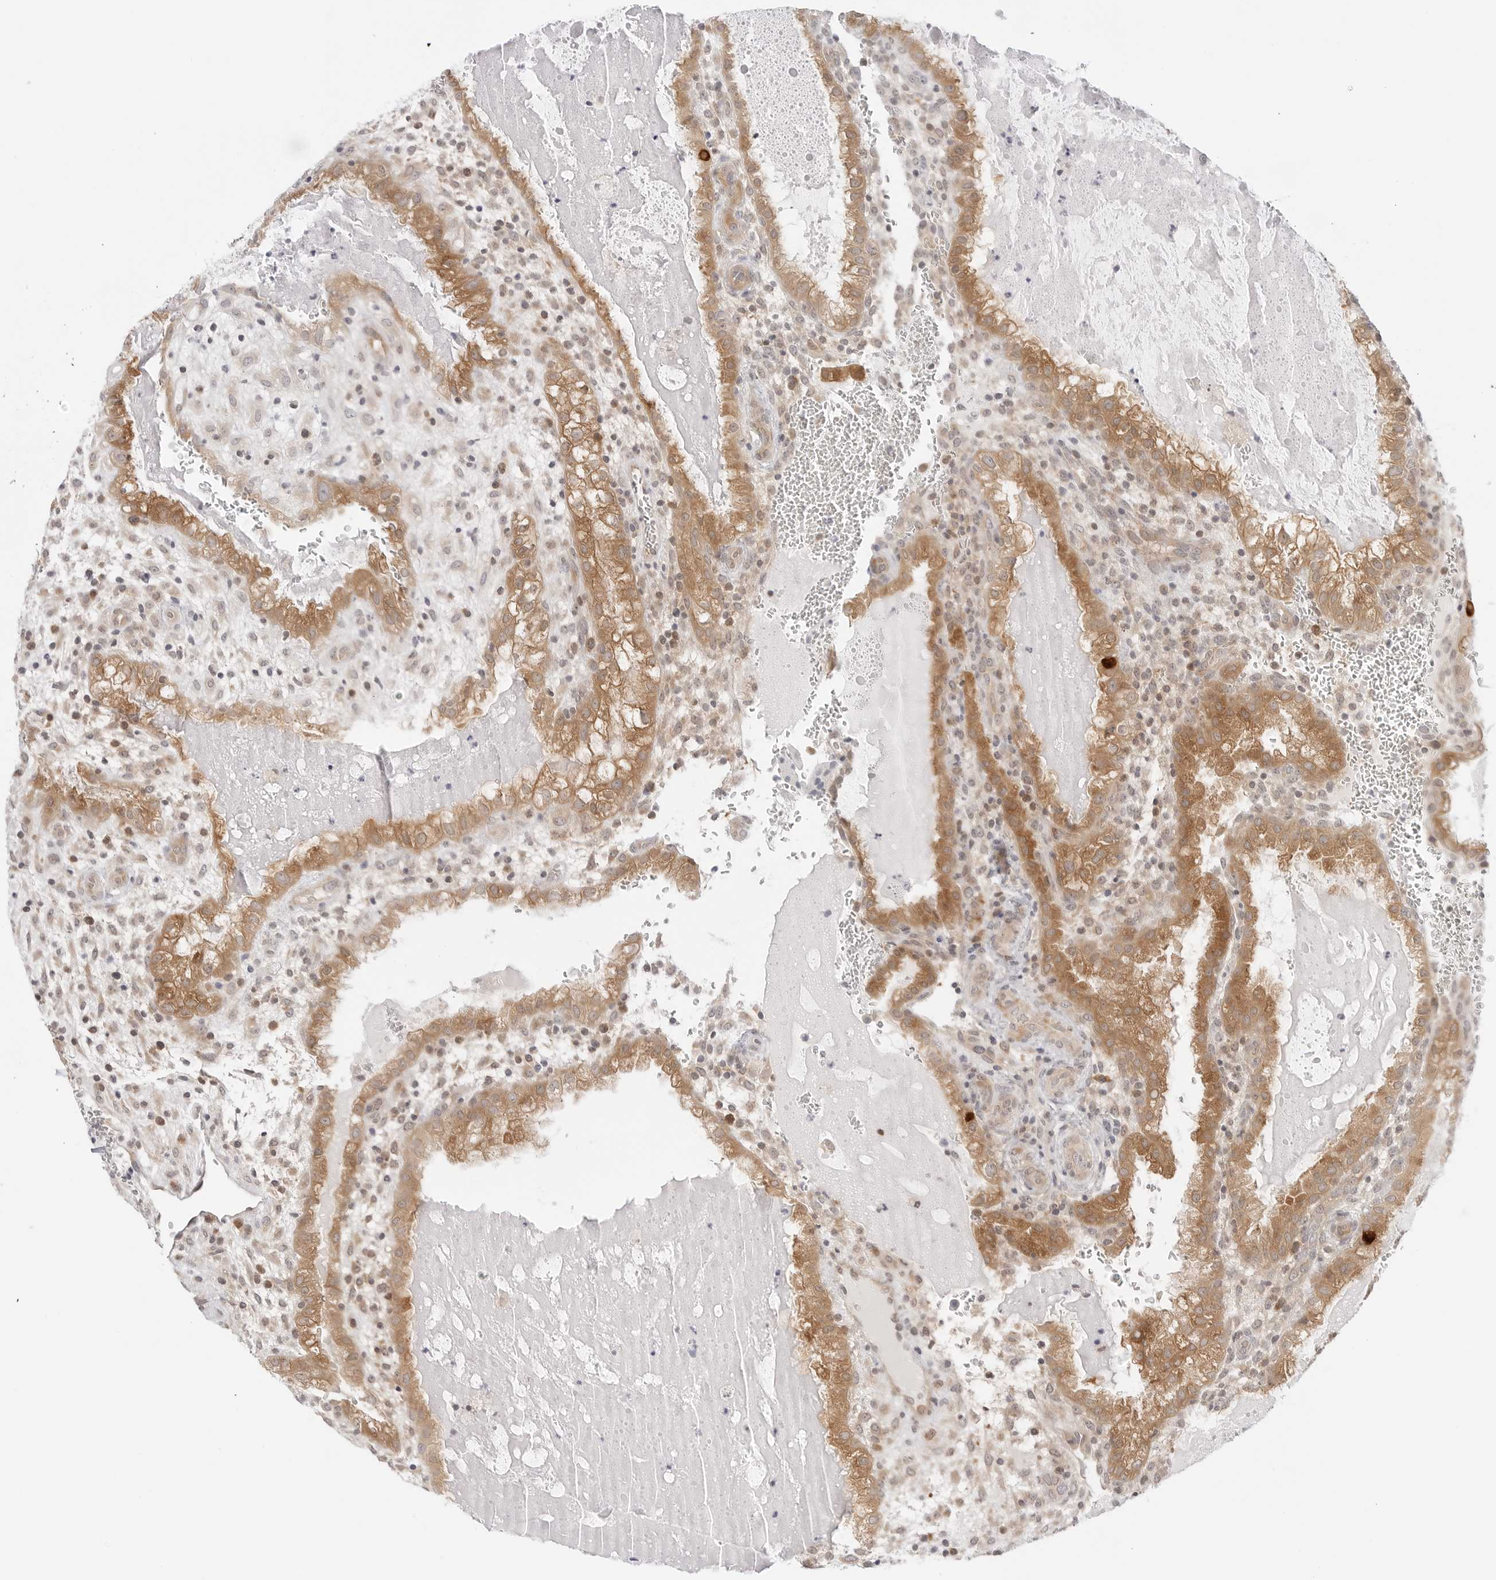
{"staining": {"intensity": "weak", "quantity": "<25%", "location": "cytoplasmic/membranous"}, "tissue": "placenta", "cell_type": "Decidual cells", "image_type": "normal", "snomed": [{"axis": "morphology", "description": "Normal tissue, NOS"}, {"axis": "topography", "description": "Placenta"}], "caption": "The micrograph exhibits no staining of decidual cells in normal placenta.", "gene": "NUDC", "patient": {"sex": "female", "age": 35}}